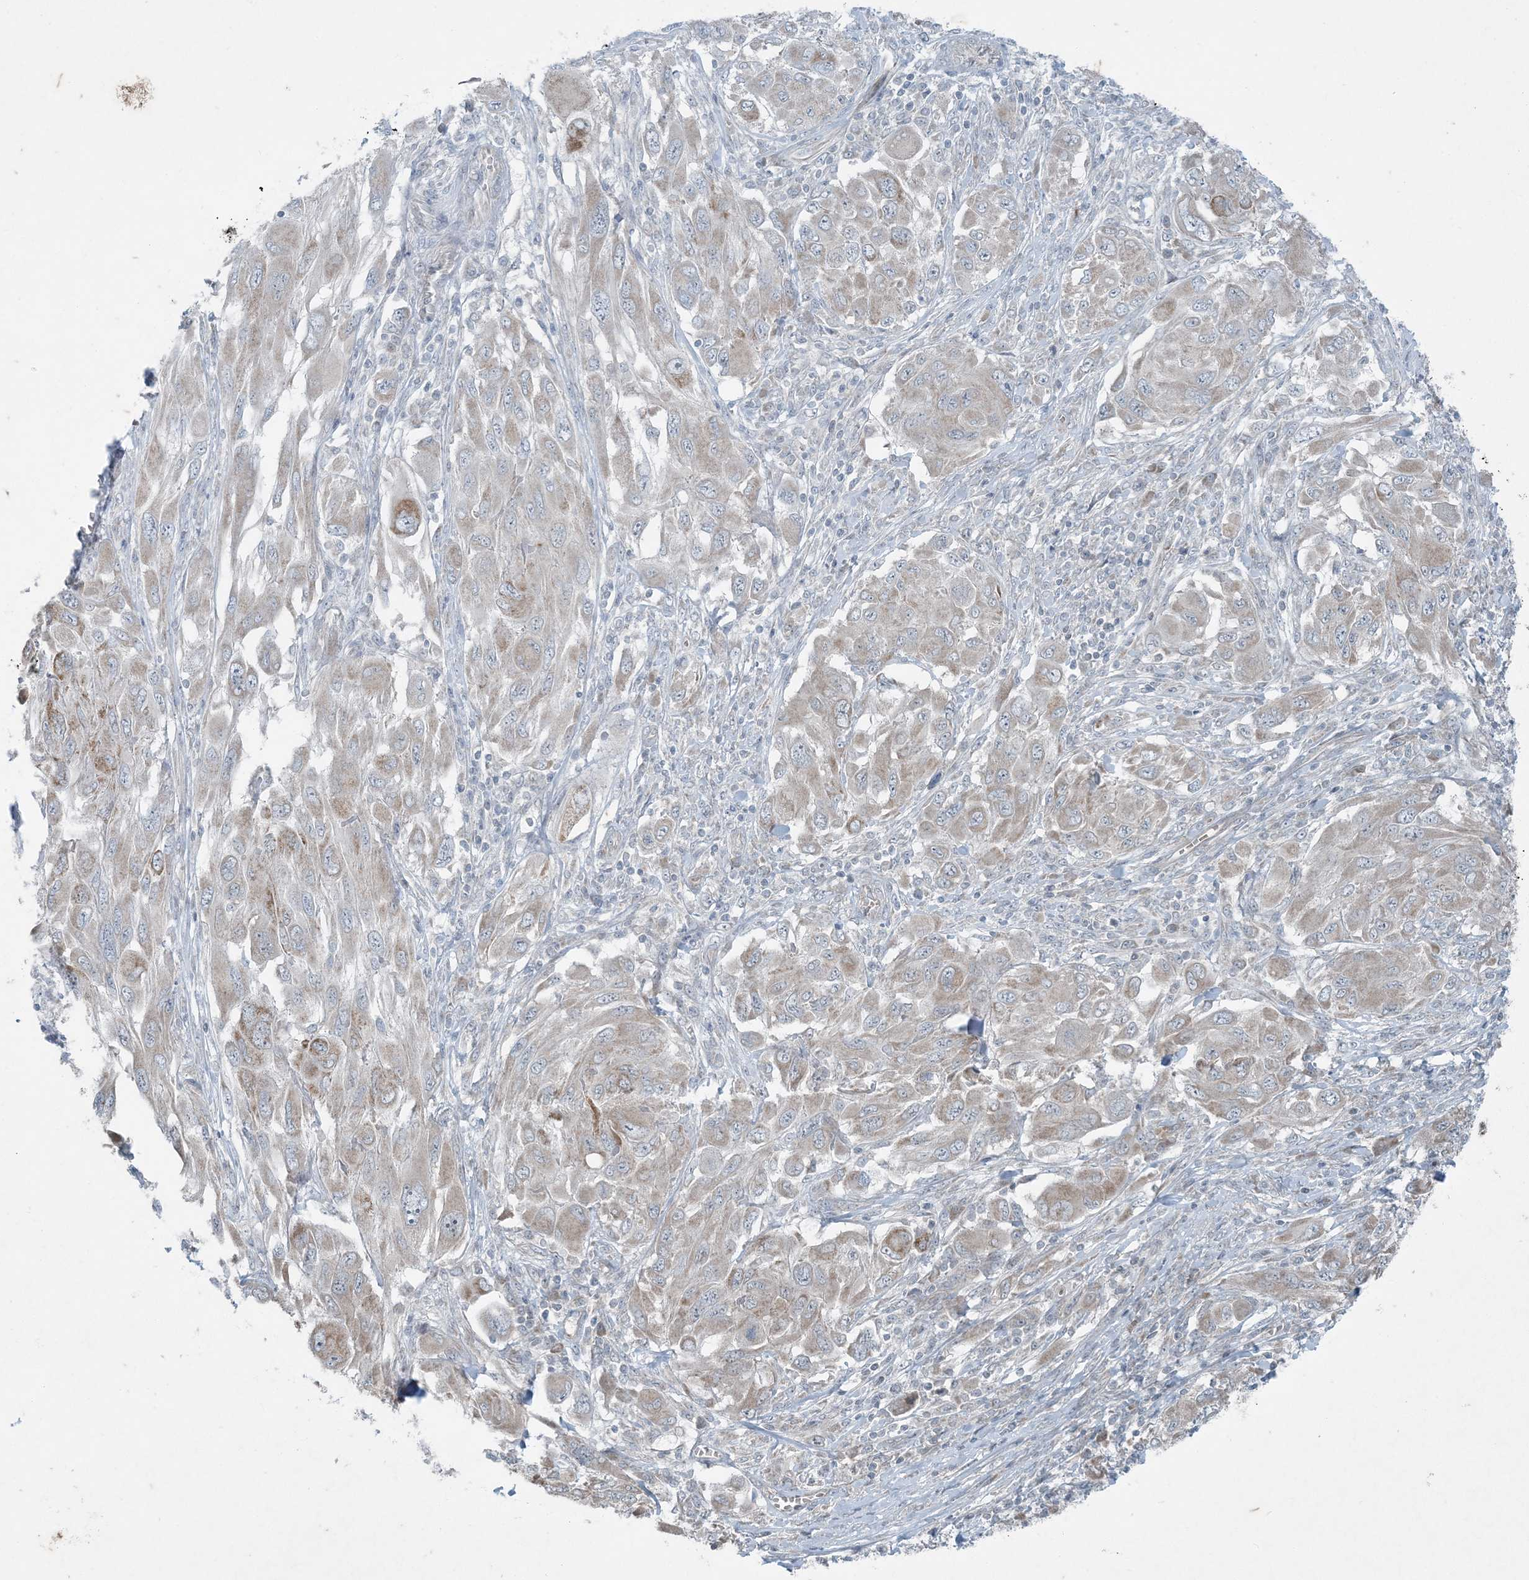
{"staining": {"intensity": "weak", "quantity": "<25%", "location": "cytoplasmic/membranous"}, "tissue": "melanoma", "cell_type": "Tumor cells", "image_type": "cancer", "snomed": [{"axis": "morphology", "description": "Malignant melanoma, NOS"}, {"axis": "topography", "description": "Skin"}], "caption": "High magnification brightfield microscopy of malignant melanoma stained with DAB (3,3'-diaminobenzidine) (brown) and counterstained with hematoxylin (blue): tumor cells show no significant positivity. (DAB (3,3'-diaminobenzidine) immunohistochemistry with hematoxylin counter stain).", "gene": "PC", "patient": {"sex": "female", "age": 91}}